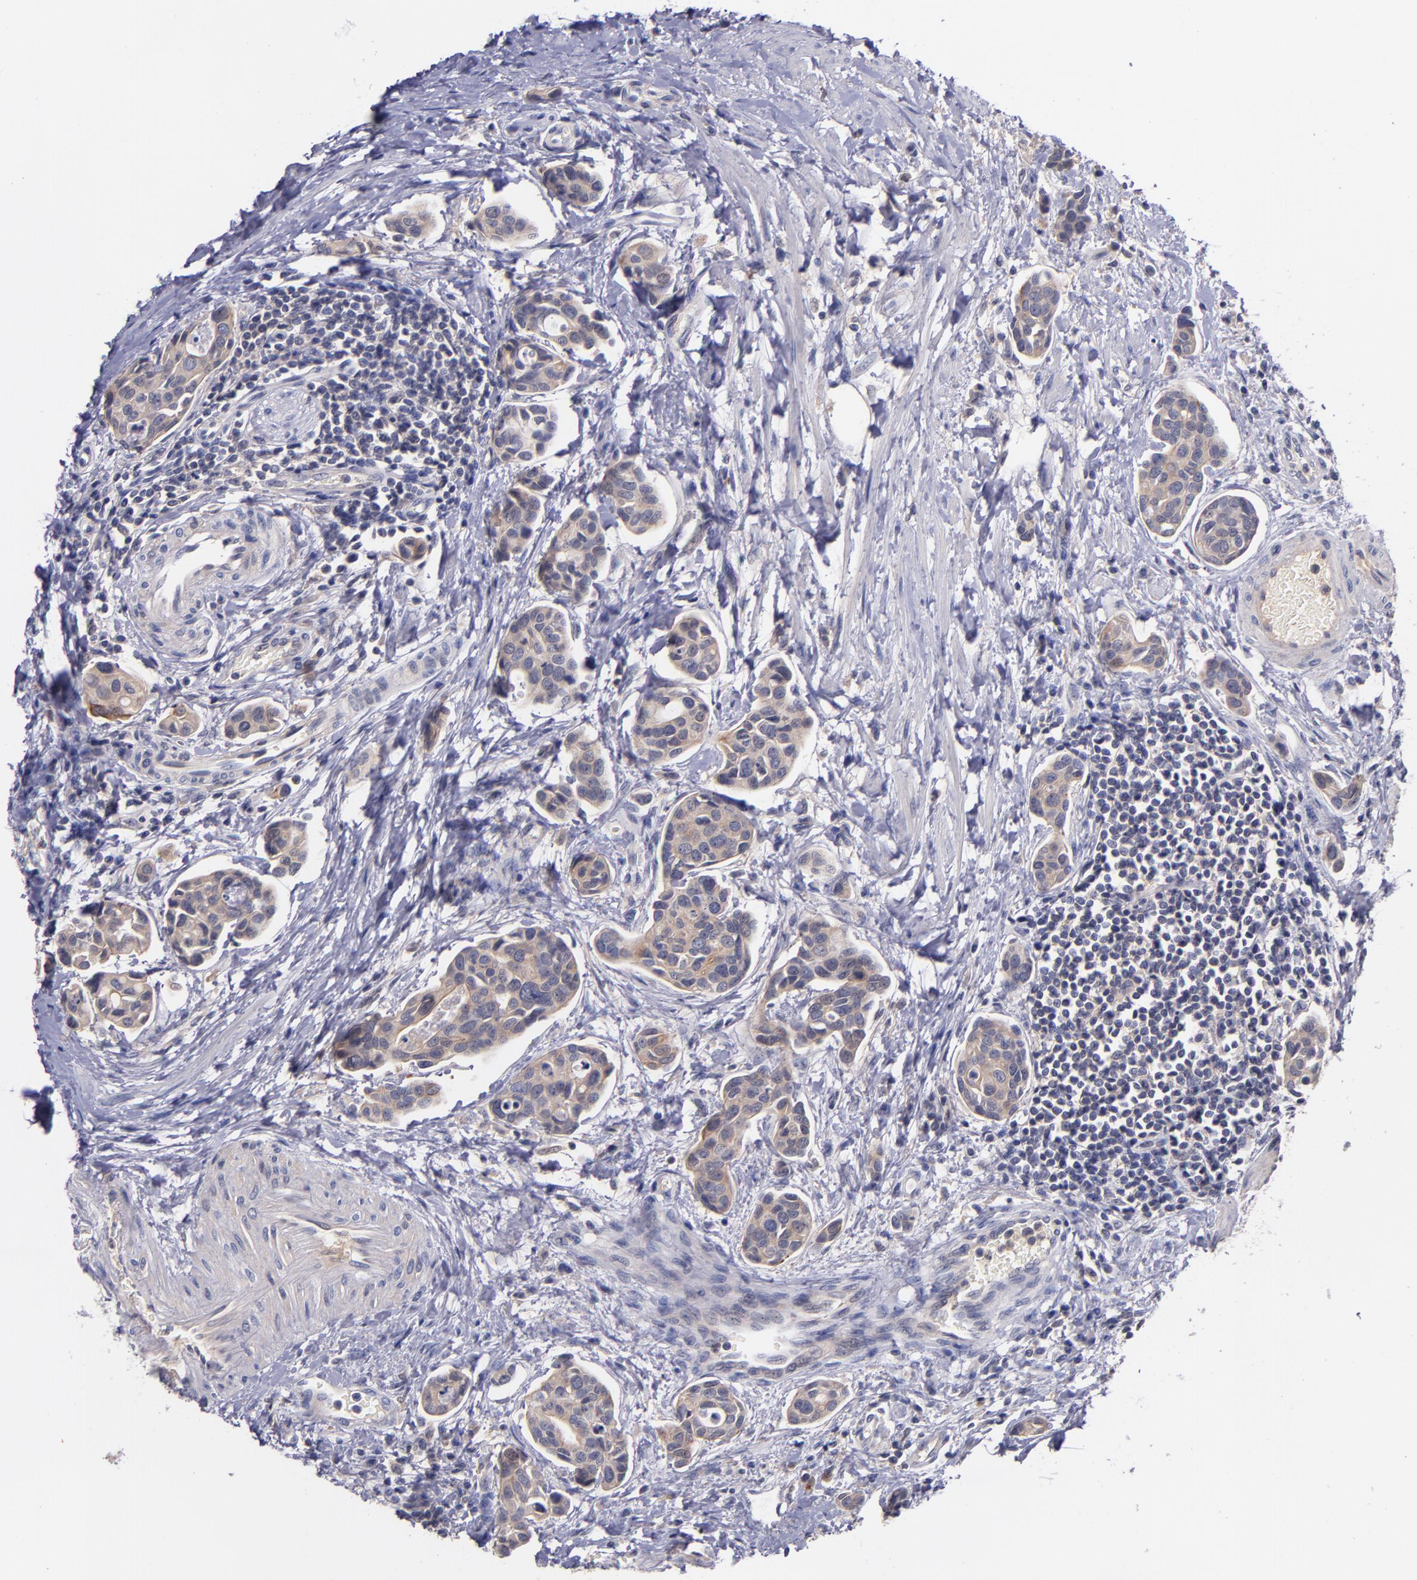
{"staining": {"intensity": "moderate", "quantity": ">75%", "location": "cytoplasmic/membranous"}, "tissue": "urothelial cancer", "cell_type": "Tumor cells", "image_type": "cancer", "snomed": [{"axis": "morphology", "description": "Urothelial carcinoma, High grade"}, {"axis": "topography", "description": "Urinary bladder"}], "caption": "Urothelial cancer tissue exhibits moderate cytoplasmic/membranous positivity in approximately >75% of tumor cells", "gene": "RBP4", "patient": {"sex": "male", "age": 78}}